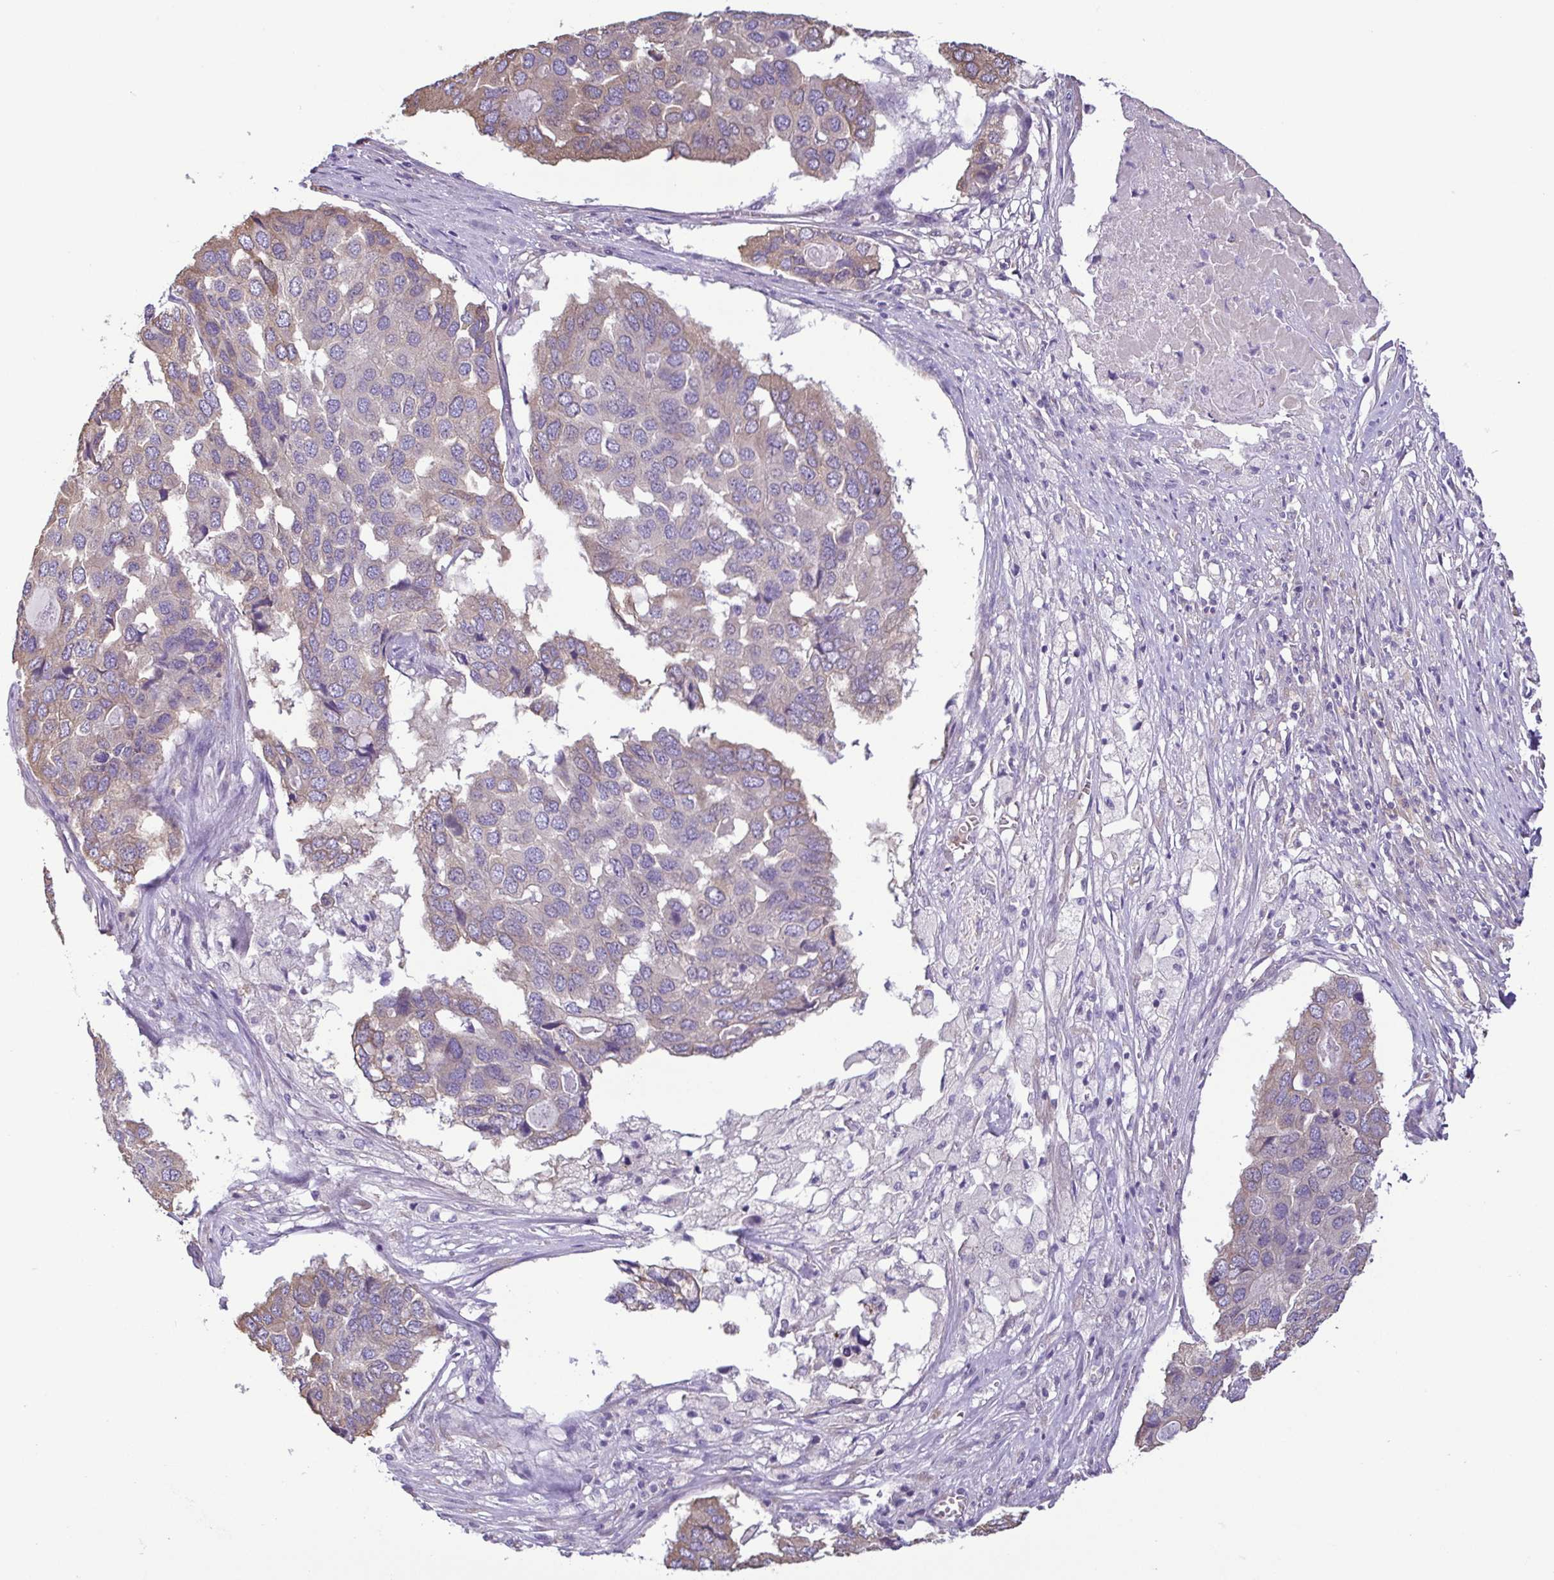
{"staining": {"intensity": "weak", "quantity": "<25%", "location": "cytoplasmic/membranous"}, "tissue": "pancreatic cancer", "cell_type": "Tumor cells", "image_type": "cancer", "snomed": [{"axis": "morphology", "description": "Adenocarcinoma, NOS"}, {"axis": "topography", "description": "Pancreas"}], "caption": "Micrograph shows no significant protein staining in tumor cells of pancreatic cancer (adenocarcinoma).", "gene": "MYL10", "patient": {"sex": "male", "age": 50}}